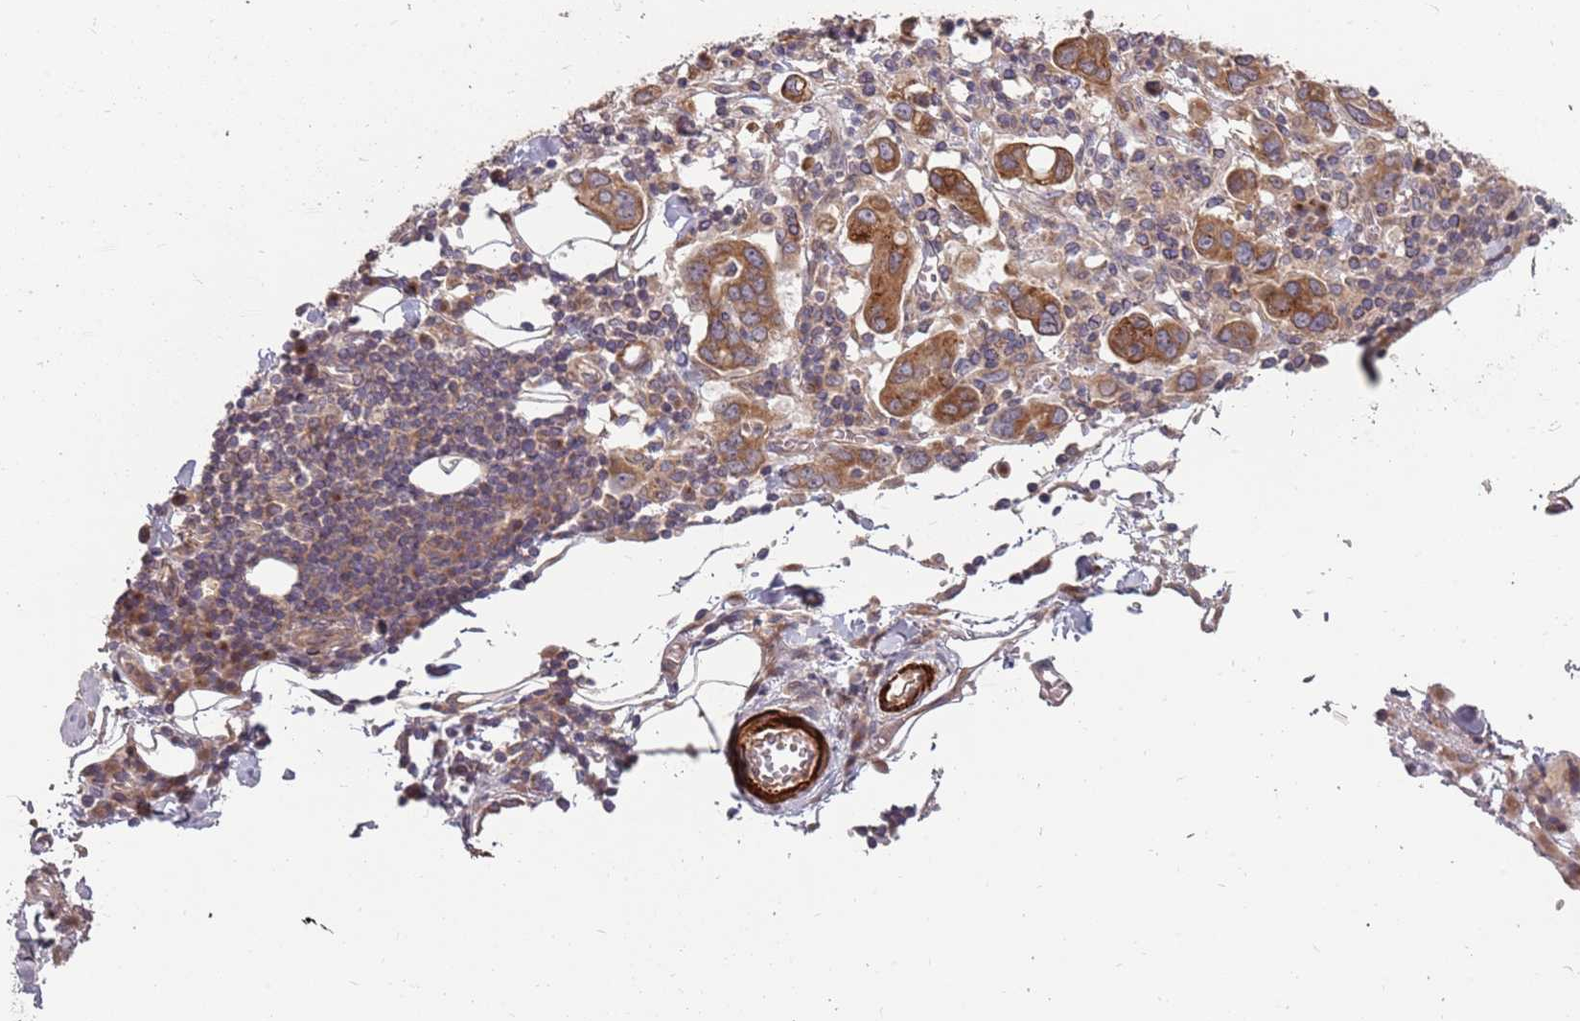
{"staining": {"intensity": "moderate", "quantity": ">75%", "location": "cytoplasmic/membranous"}, "tissue": "stomach cancer", "cell_type": "Tumor cells", "image_type": "cancer", "snomed": [{"axis": "morphology", "description": "Adenocarcinoma, NOS"}, {"axis": "topography", "description": "Stomach, upper"}, {"axis": "topography", "description": "Stomach"}], "caption": "Protein staining reveals moderate cytoplasmic/membranous staining in approximately >75% of tumor cells in adenocarcinoma (stomach). (DAB IHC with brightfield microscopy, high magnification).", "gene": "PLD6", "patient": {"sex": "male", "age": 62}}